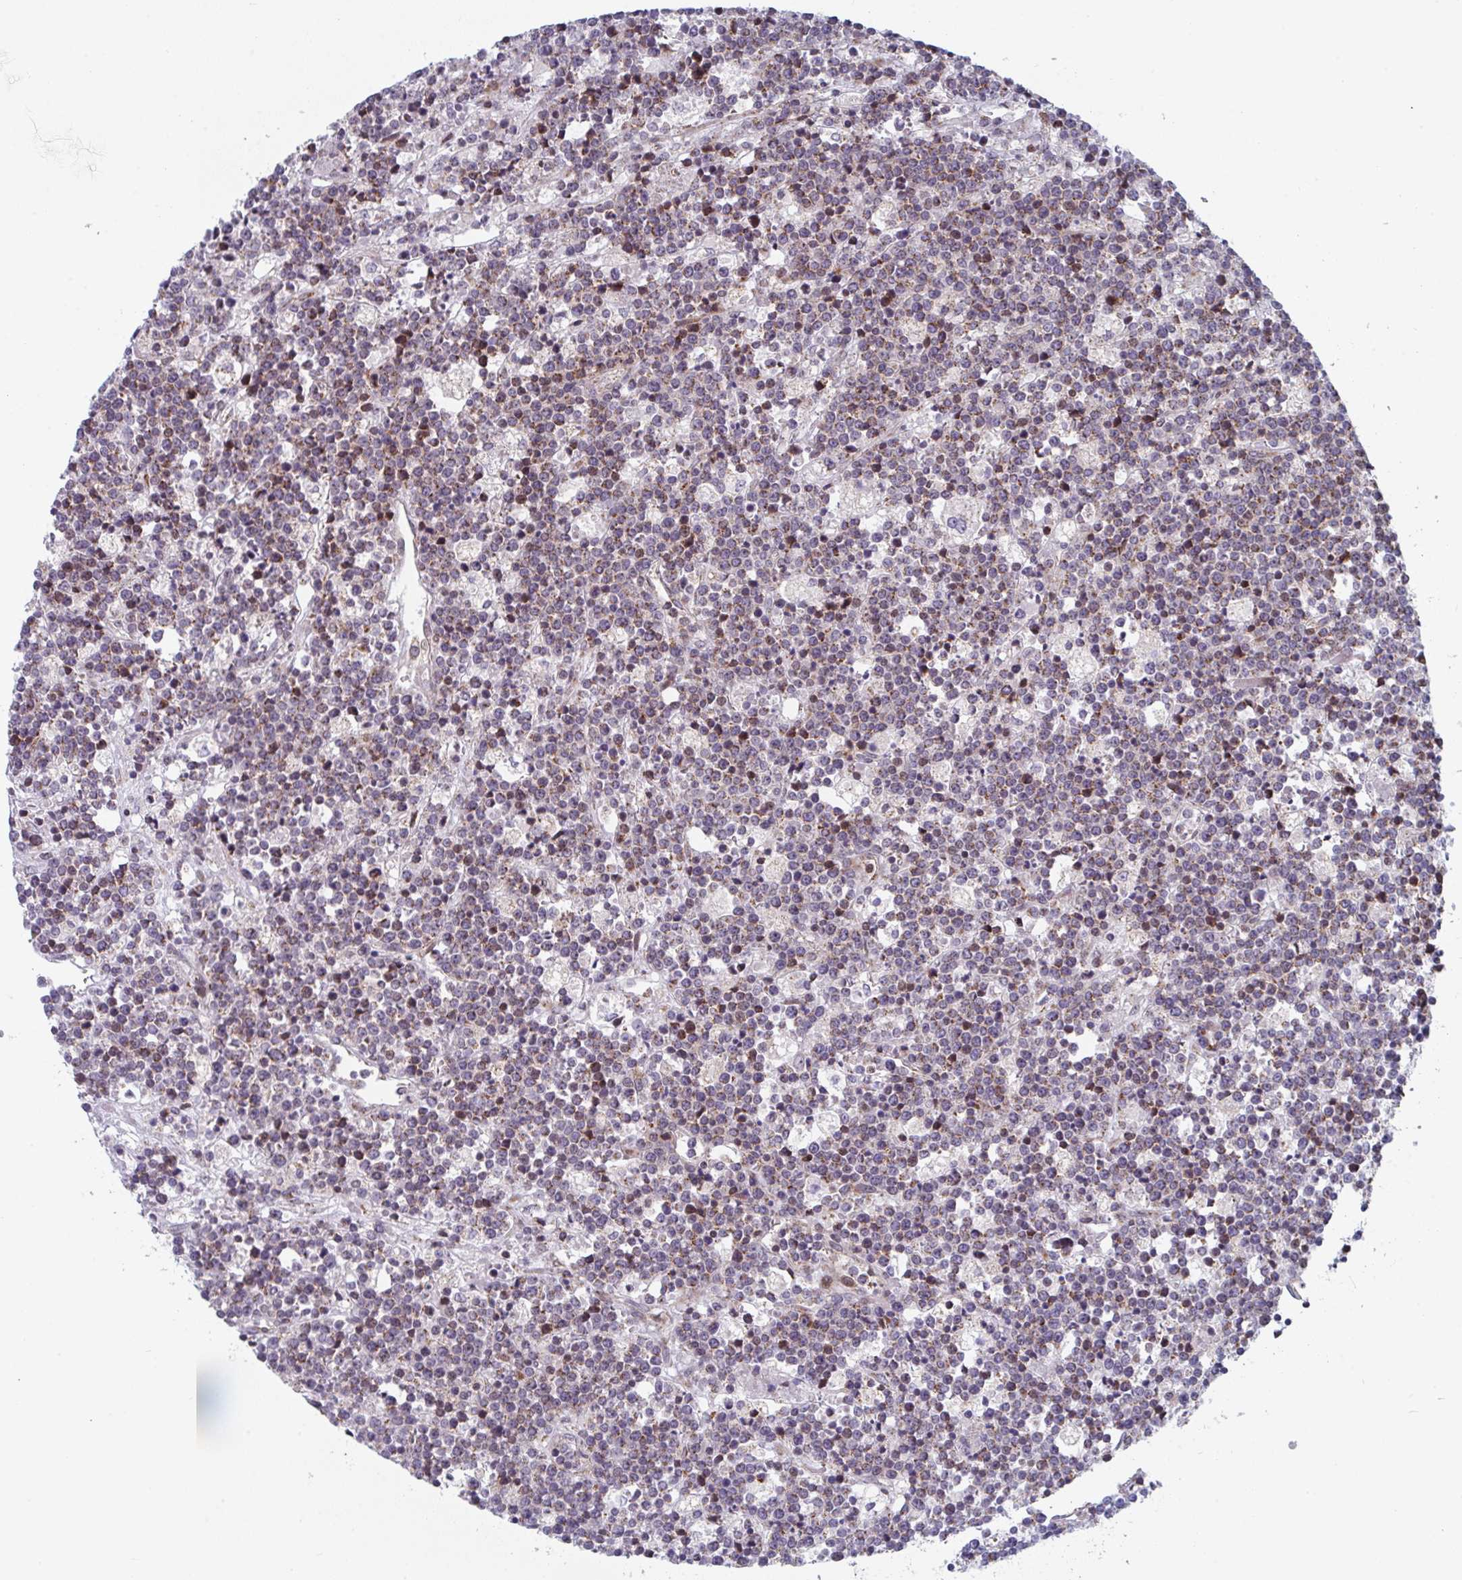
{"staining": {"intensity": "weak", "quantity": "<25%", "location": "cytoplasmic/membranous"}, "tissue": "lymphoma", "cell_type": "Tumor cells", "image_type": "cancer", "snomed": [{"axis": "morphology", "description": "Malignant lymphoma, non-Hodgkin's type, High grade"}, {"axis": "topography", "description": "Ovary"}], "caption": "Protein analysis of lymphoma shows no significant staining in tumor cells.", "gene": "PRKCH", "patient": {"sex": "female", "age": 56}}